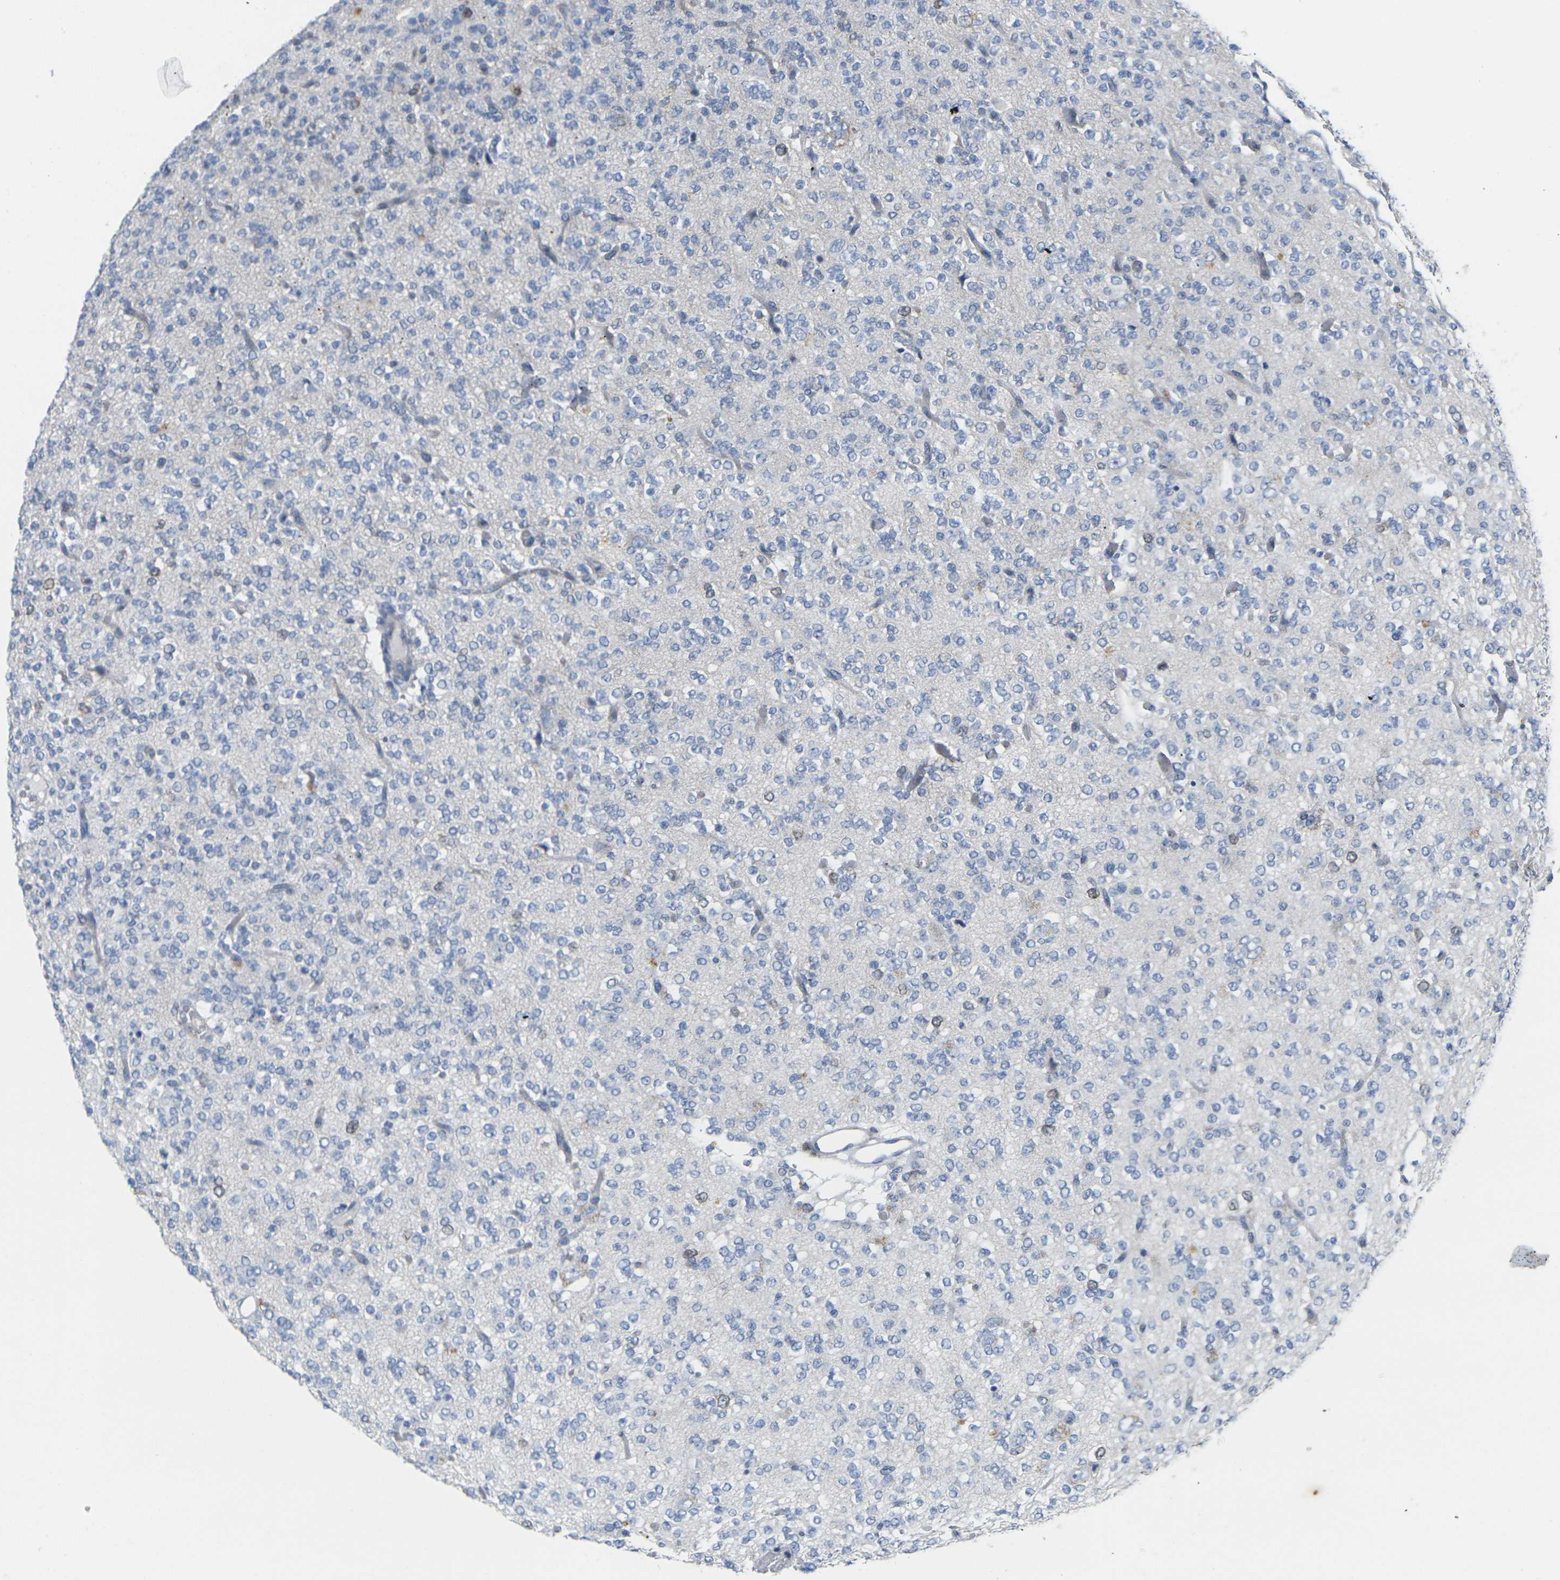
{"staining": {"intensity": "weak", "quantity": "<25%", "location": "nuclear"}, "tissue": "glioma", "cell_type": "Tumor cells", "image_type": "cancer", "snomed": [{"axis": "morphology", "description": "Glioma, malignant, Low grade"}, {"axis": "topography", "description": "Brain"}], "caption": "Tumor cells show no significant expression in glioma.", "gene": "CDK2", "patient": {"sex": "male", "age": 38}}